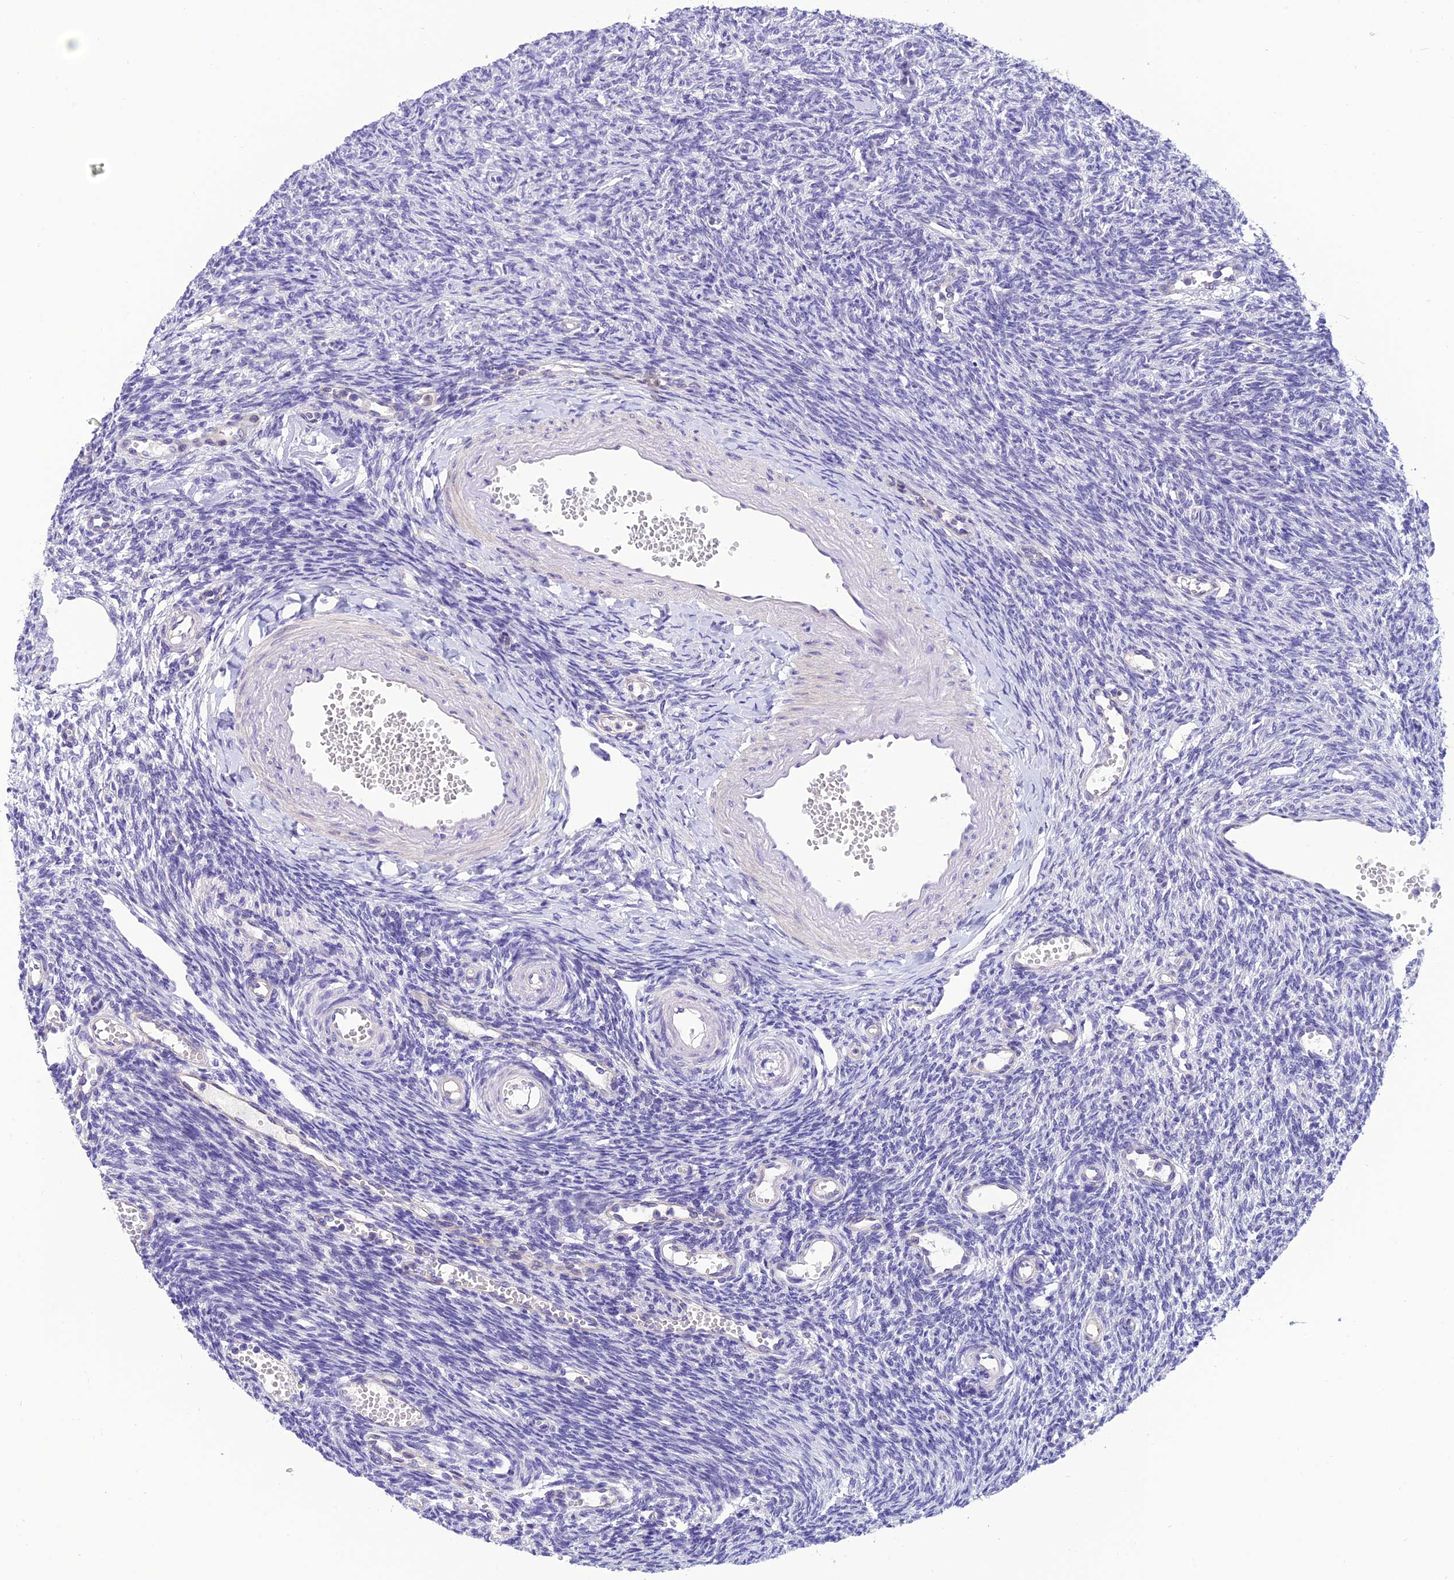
{"staining": {"intensity": "negative", "quantity": "none", "location": "none"}, "tissue": "ovary", "cell_type": "Follicle cells", "image_type": "normal", "snomed": [{"axis": "morphology", "description": "Normal tissue, NOS"}, {"axis": "morphology", "description": "Cyst, NOS"}, {"axis": "topography", "description": "Ovary"}], "caption": "High magnification brightfield microscopy of benign ovary stained with DAB (3,3'-diaminobenzidine) (brown) and counterstained with hematoxylin (blue): follicle cells show no significant staining.", "gene": "C17orf67", "patient": {"sex": "female", "age": 33}}